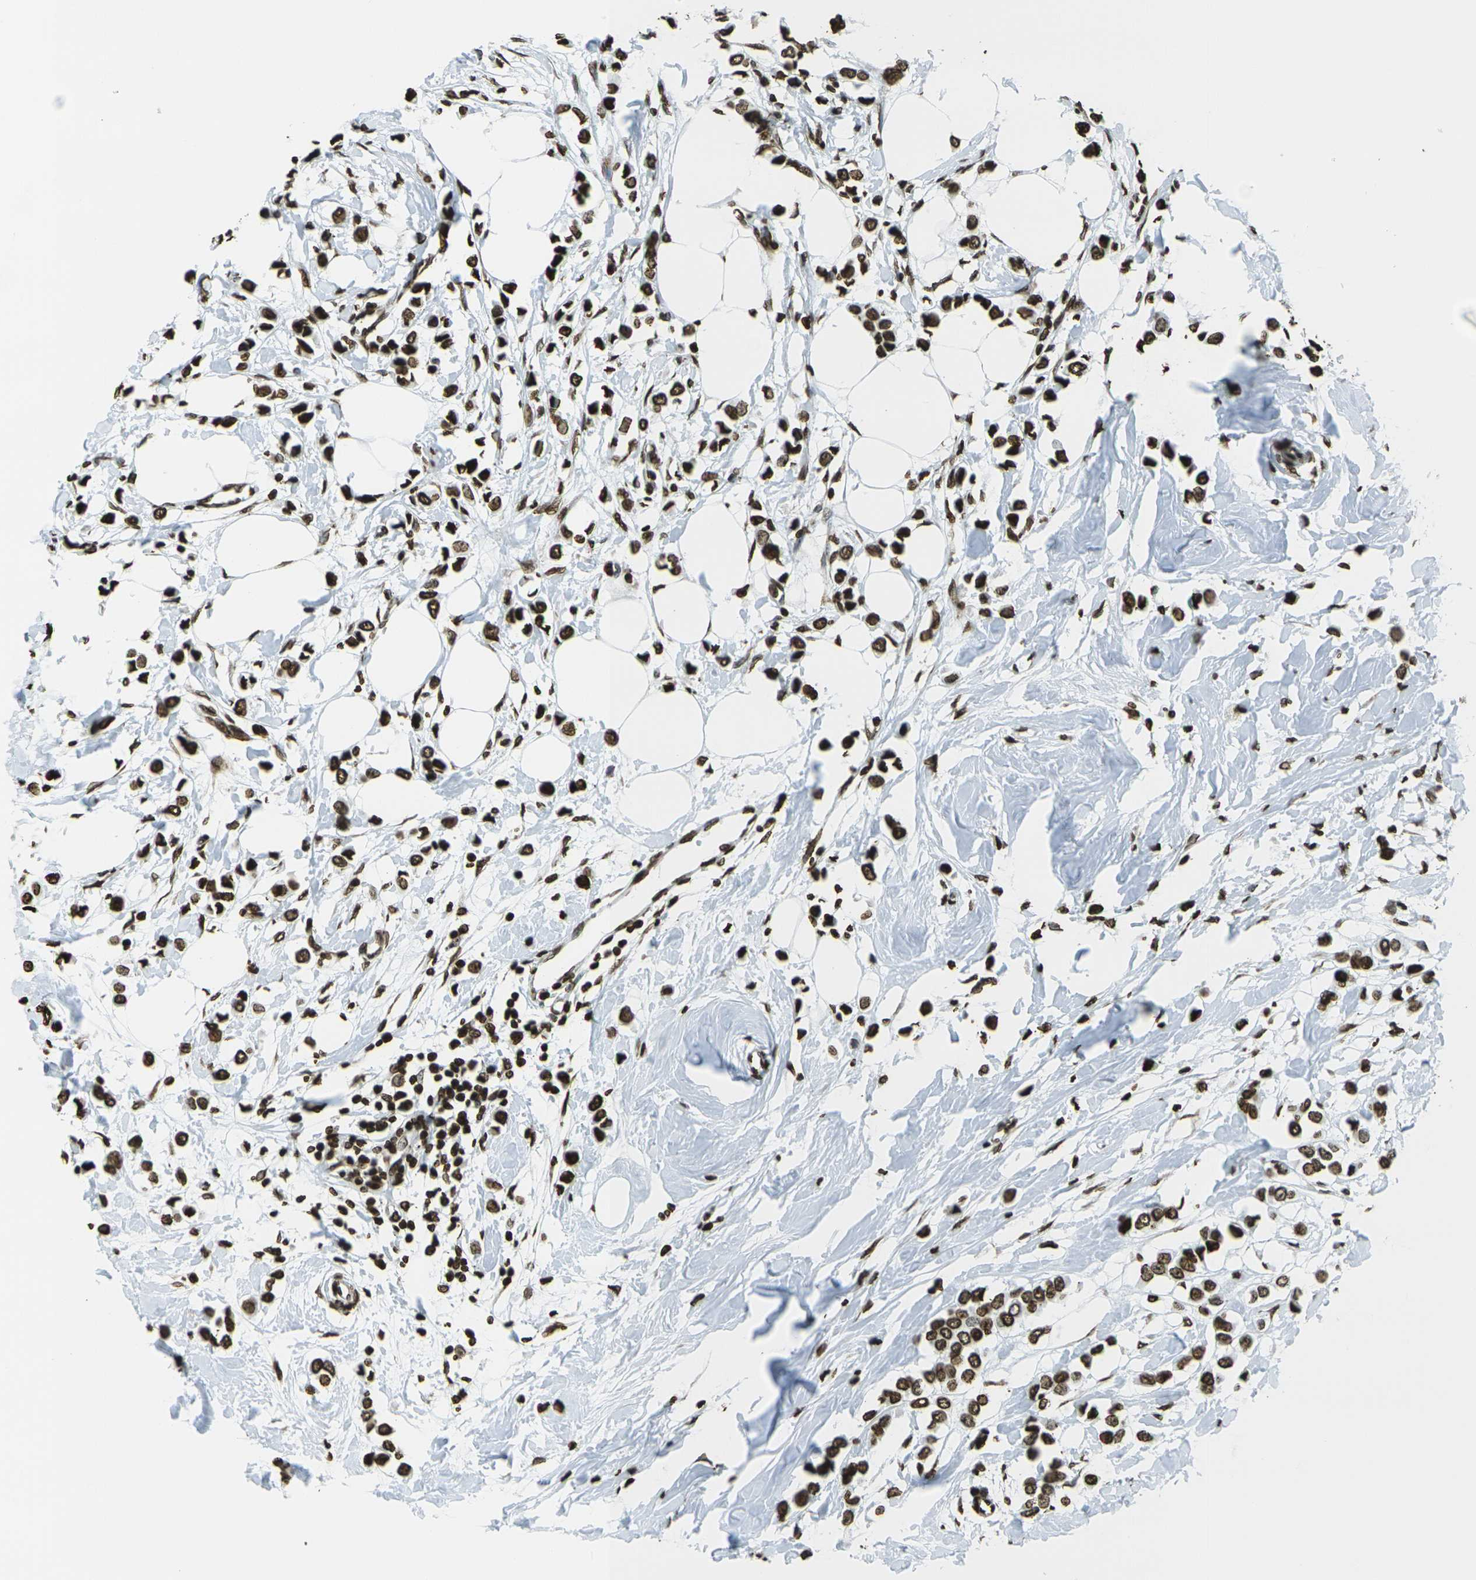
{"staining": {"intensity": "strong", "quantity": ">75%", "location": "nuclear"}, "tissue": "breast cancer", "cell_type": "Tumor cells", "image_type": "cancer", "snomed": [{"axis": "morphology", "description": "Lobular carcinoma"}, {"axis": "topography", "description": "Breast"}], "caption": "An immunohistochemistry (IHC) histopathology image of neoplastic tissue is shown. Protein staining in brown shows strong nuclear positivity in breast cancer (lobular carcinoma) within tumor cells.", "gene": "H1-2", "patient": {"sex": "female", "age": 51}}